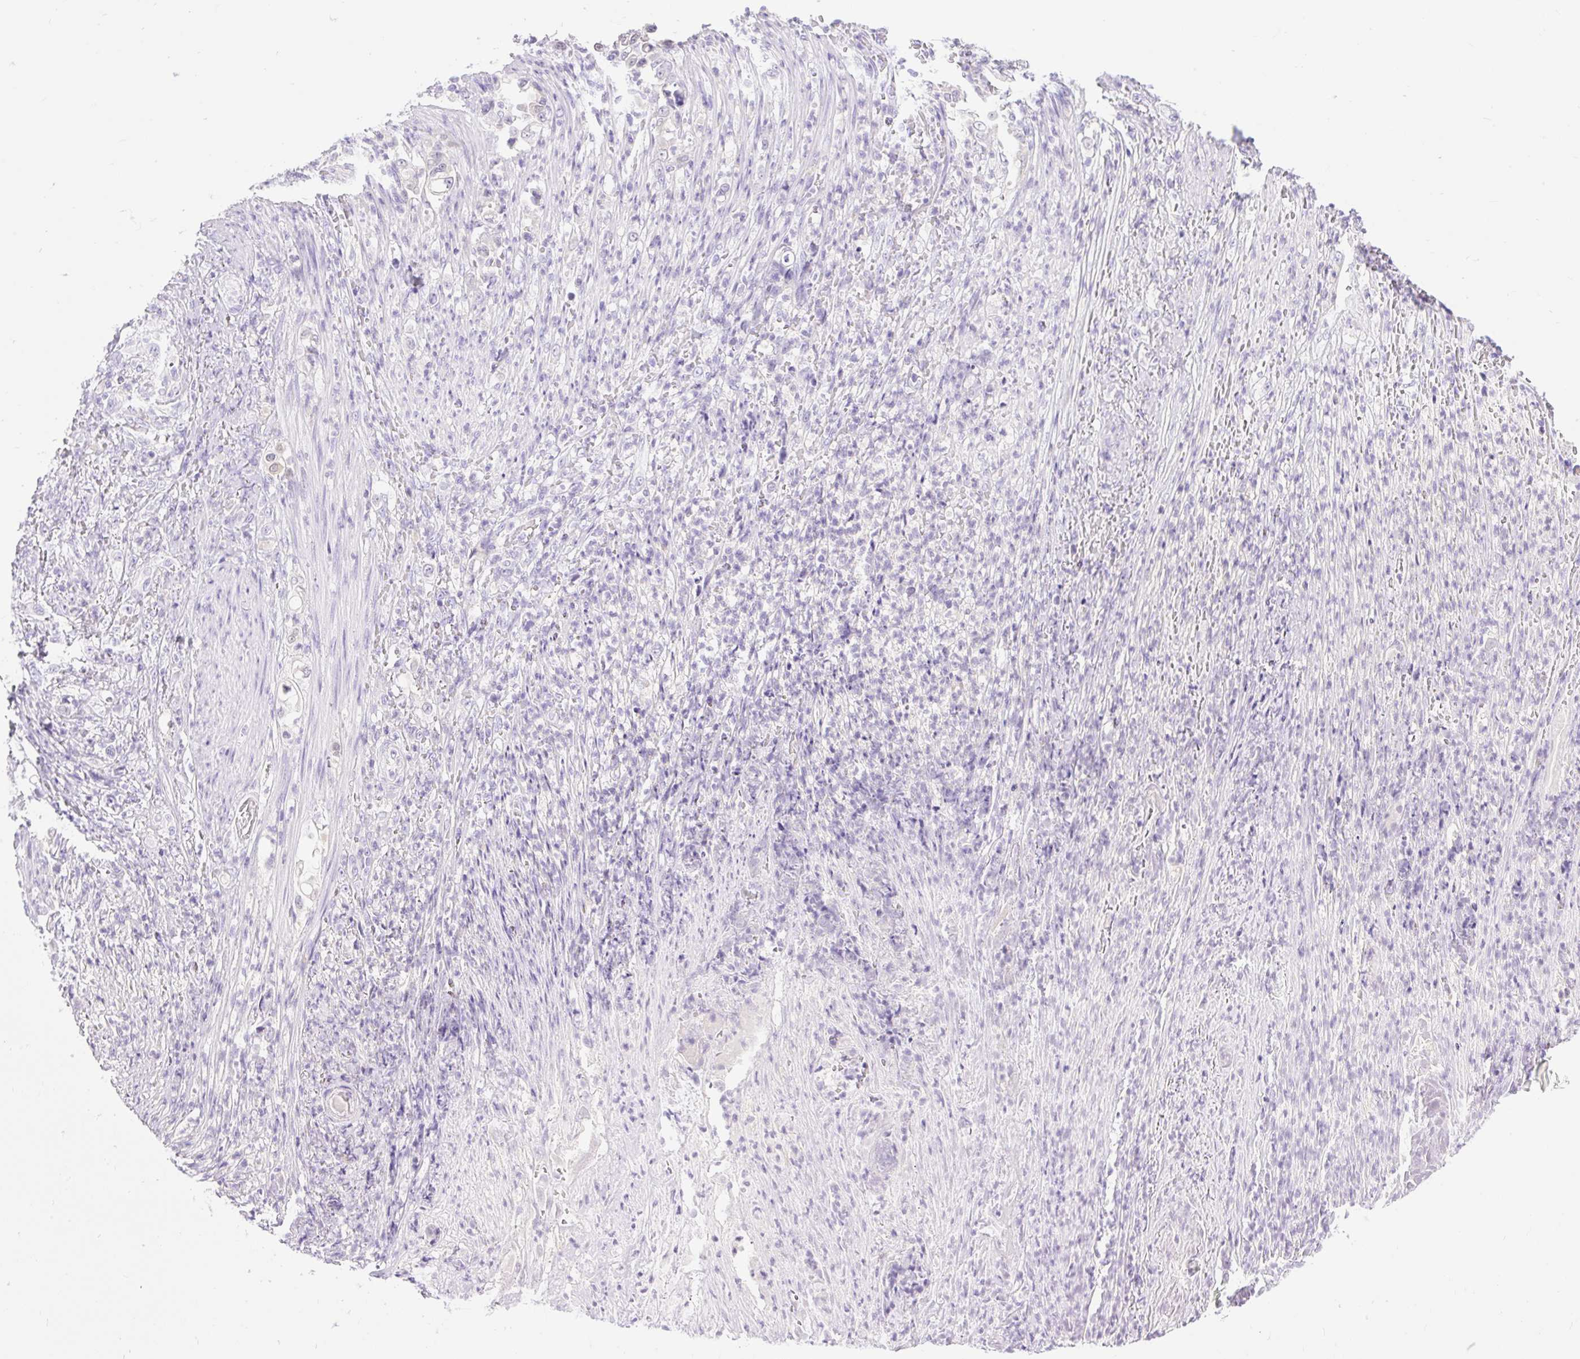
{"staining": {"intensity": "negative", "quantity": "none", "location": "none"}, "tissue": "stomach cancer", "cell_type": "Tumor cells", "image_type": "cancer", "snomed": [{"axis": "morphology", "description": "Normal tissue, NOS"}, {"axis": "morphology", "description": "Adenocarcinoma, NOS"}, {"axis": "topography", "description": "Stomach"}], "caption": "An IHC histopathology image of stomach cancer (adenocarcinoma) is shown. There is no staining in tumor cells of stomach cancer (adenocarcinoma).", "gene": "SLC25A40", "patient": {"sex": "female", "age": 79}}